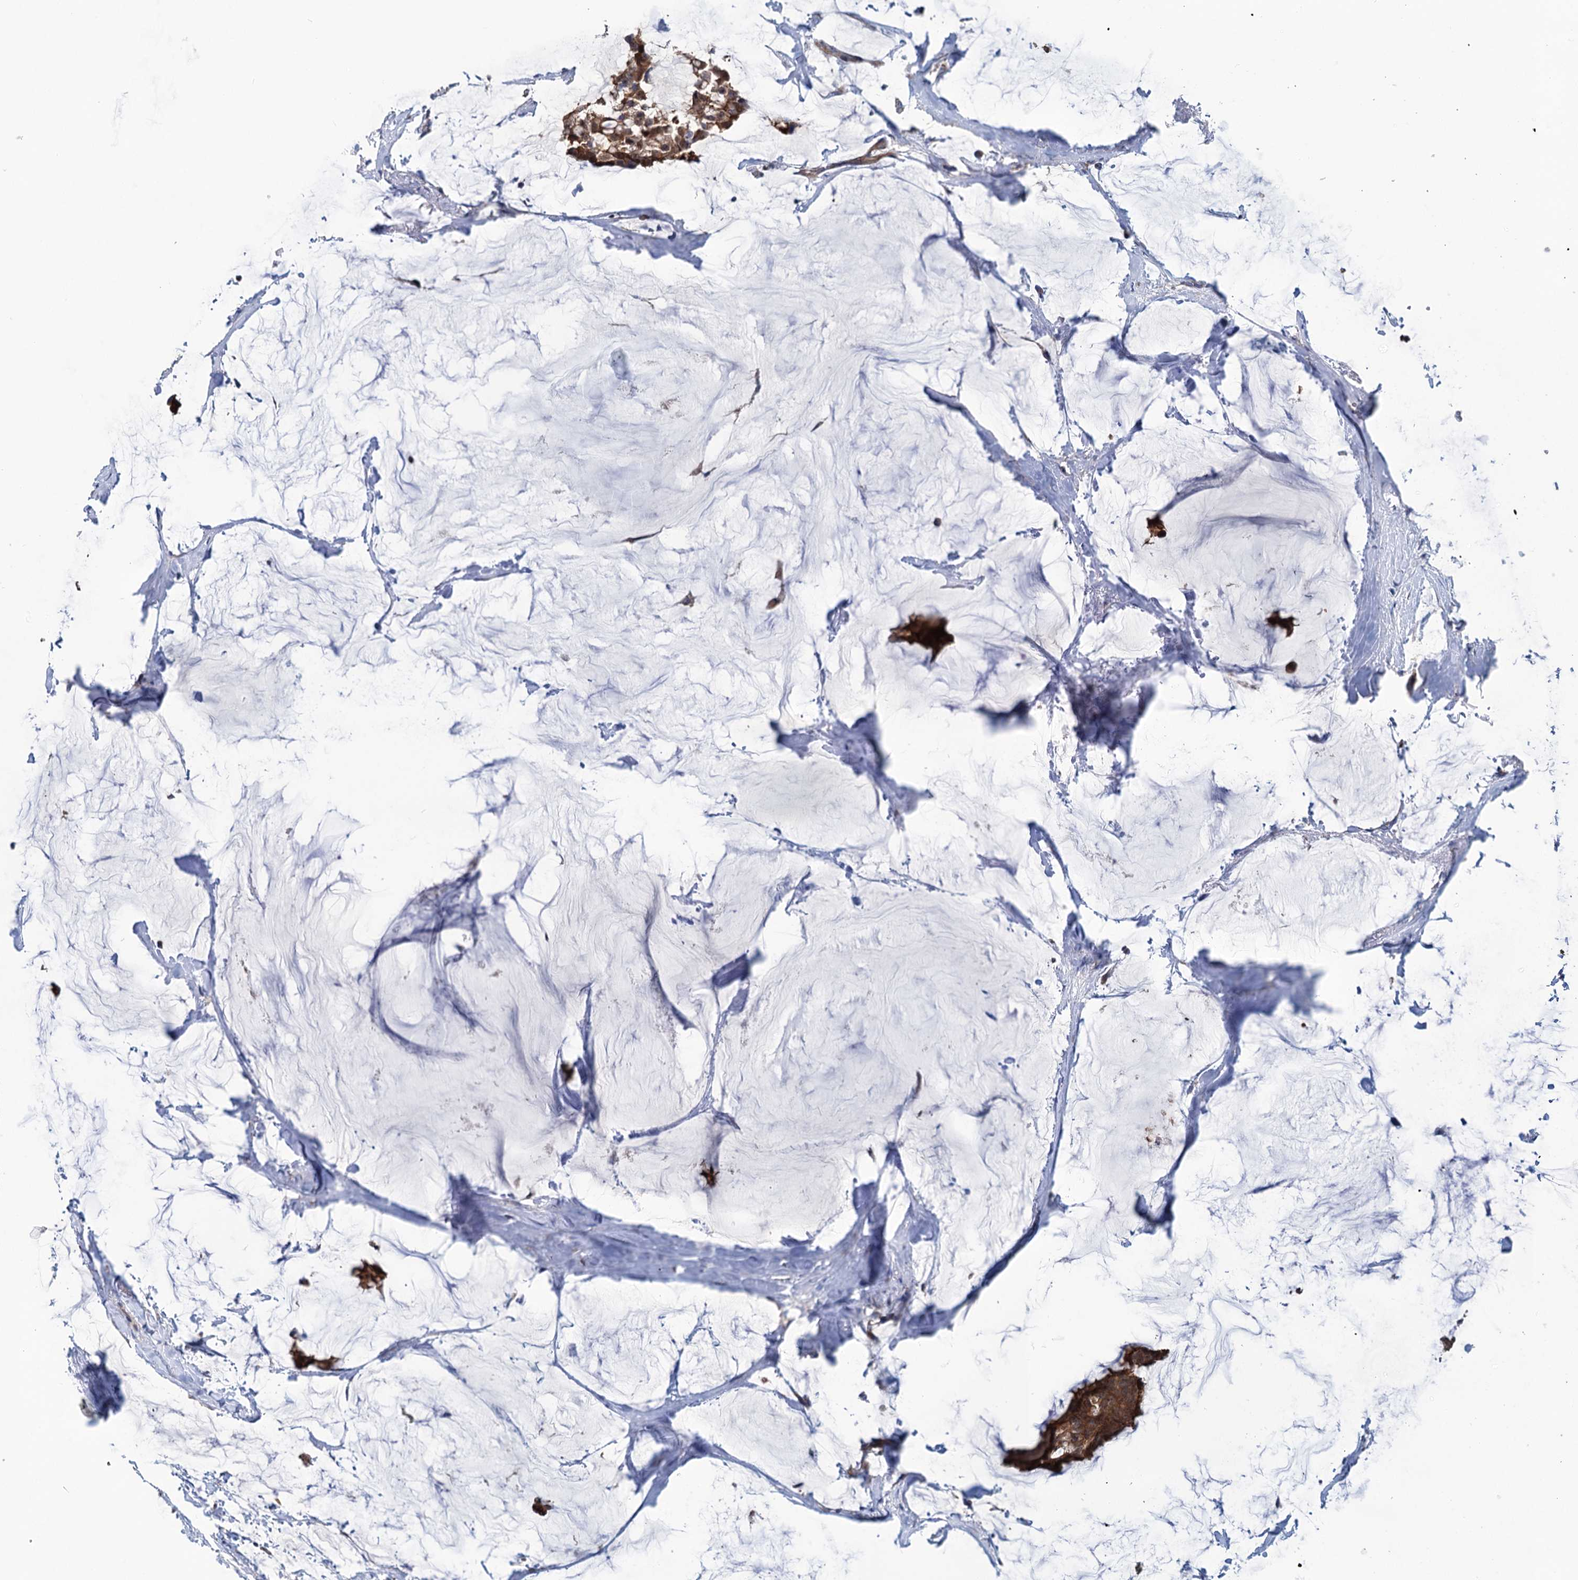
{"staining": {"intensity": "moderate", "quantity": ">75%", "location": "cytoplasmic/membranous,nuclear"}, "tissue": "breast cancer", "cell_type": "Tumor cells", "image_type": "cancer", "snomed": [{"axis": "morphology", "description": "Duct carcinoma"}, {"axis": "topography", "description": "Breast"}], "caption": "Tumor cells exhibit moderate cytoplasmic/membranous and nuclear staining in approximately >75% of cells in breast cancer. Using DAB (3,3'-diaminobenzidine) (brown) and hematoxylin (blue) stains, captured at high magnification using brightfield microscopy.", "gene": "EYA4", "patient": {"sex": "female", "age": 93}}